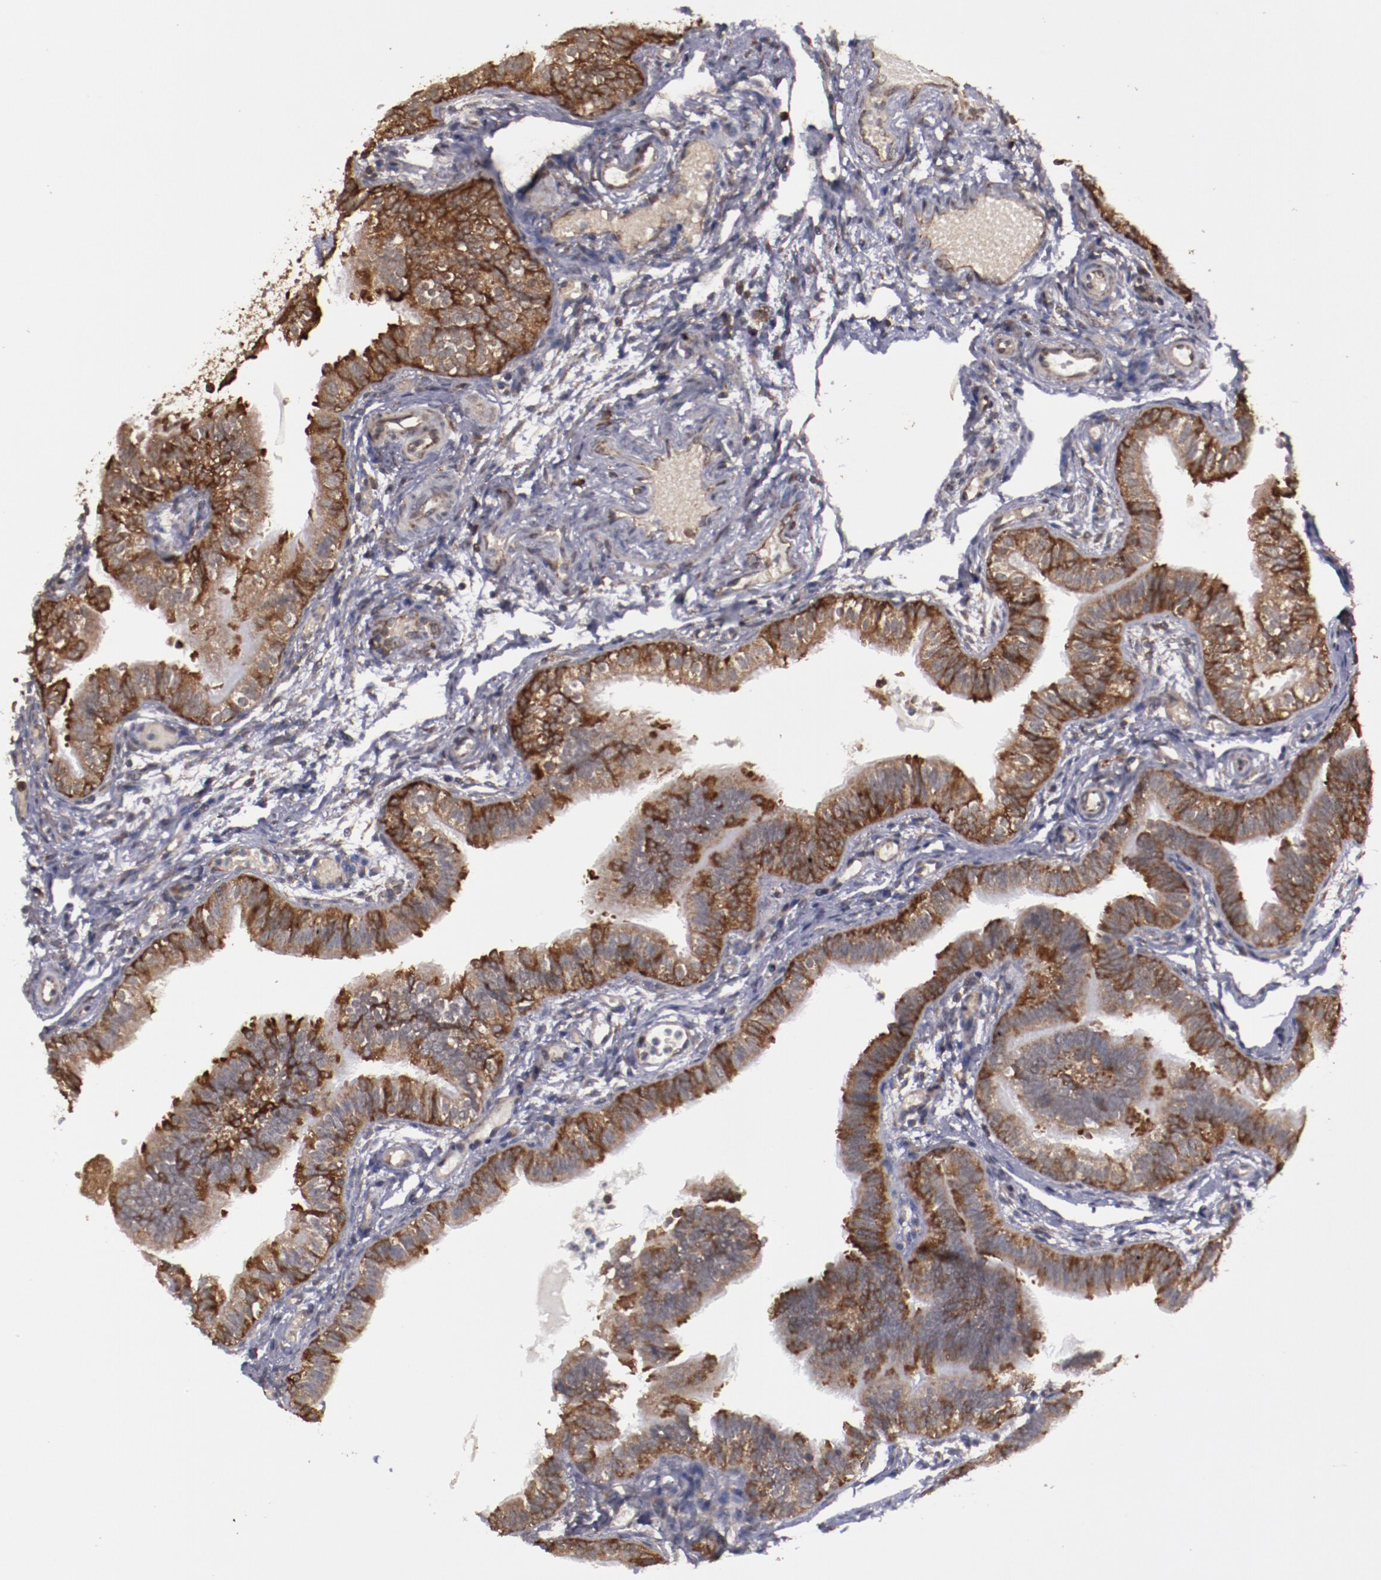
{"staining": {"intensity": "moderate", "quantity": ">75%", "location": "cytoplasmic/membranous"}, "tissue": "fallopian tube", "cell_type": "Glandular cells", "image_type": "normal", "snomed": [{"axis": "morphology", "description": "Normal tissue, NOS"}, {"axis": "morphology", "description": "Dermoid, NOS"}, {"axis": "topography", "description": "Fallopian tube"}], "caption": "Immunohistochemistry (IHC) micrograph of benign human fallopian tube stained for a protein (brown), which displays medium levels of moderate cytoplasmic/membranous staining in approximately >75% of glandular cells.", "gene": "RPS4X", "patient": {"sex": "female", "age": 33}}